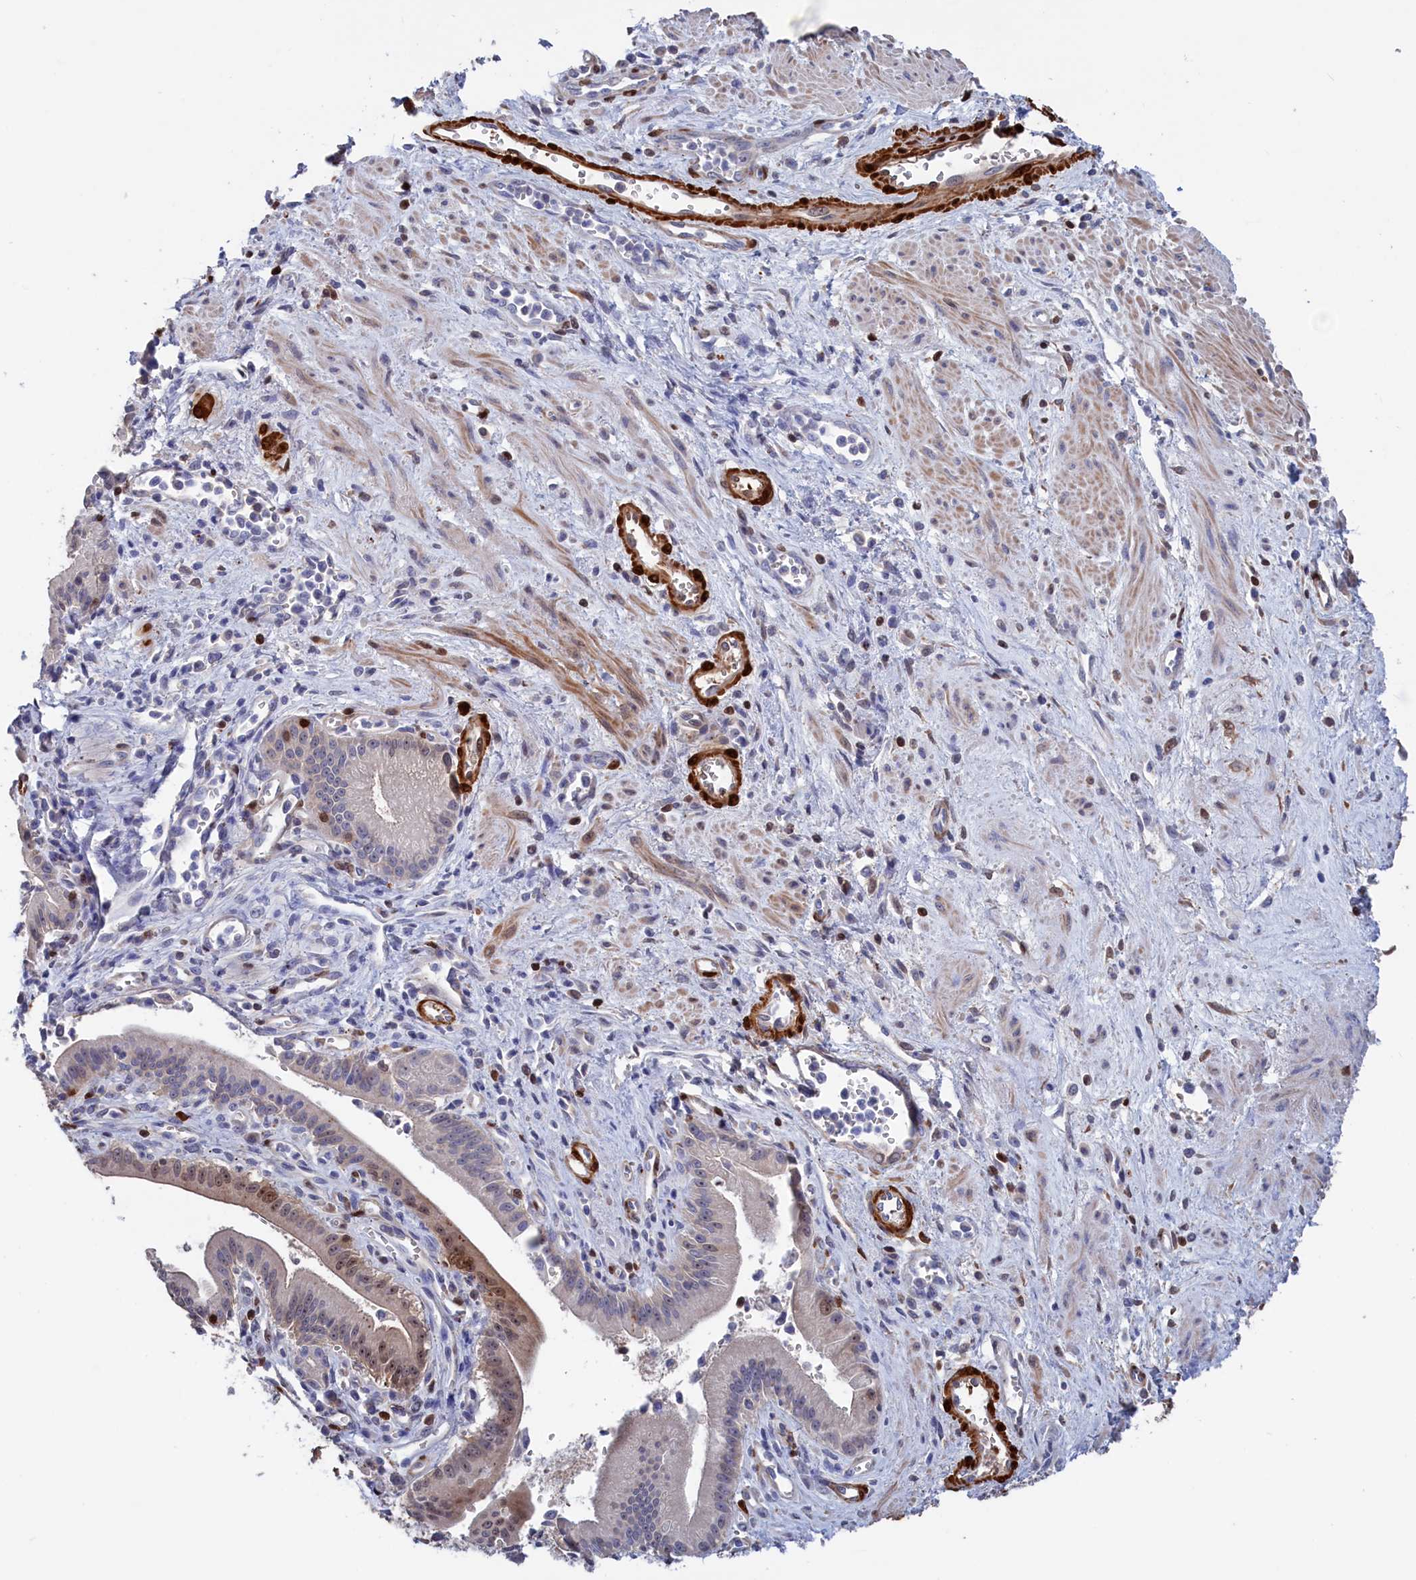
{"staining": {"intensity": "moderate", "quantity": "<25%", "location": "cytoplasmic/membranous,nuclear"}, "tissue": "pancreatic cancer", "cell_type": "Tumor cells", "image_type": "cancer", "snomed": [{"axis": "morphology", "description": "Adenocarcinoma, NOS"}, {"axis": "topography", "description": "Pancreas"}], "caption": "This is an image of IHC staining of pancreatic cancer (adenocarcinoma), which shows moderate expression in the cytoplasmic/membranous and nuclear of tumor cells.", "gene": "CRIP1", "patient": {"sex": "male", "age": 78}}